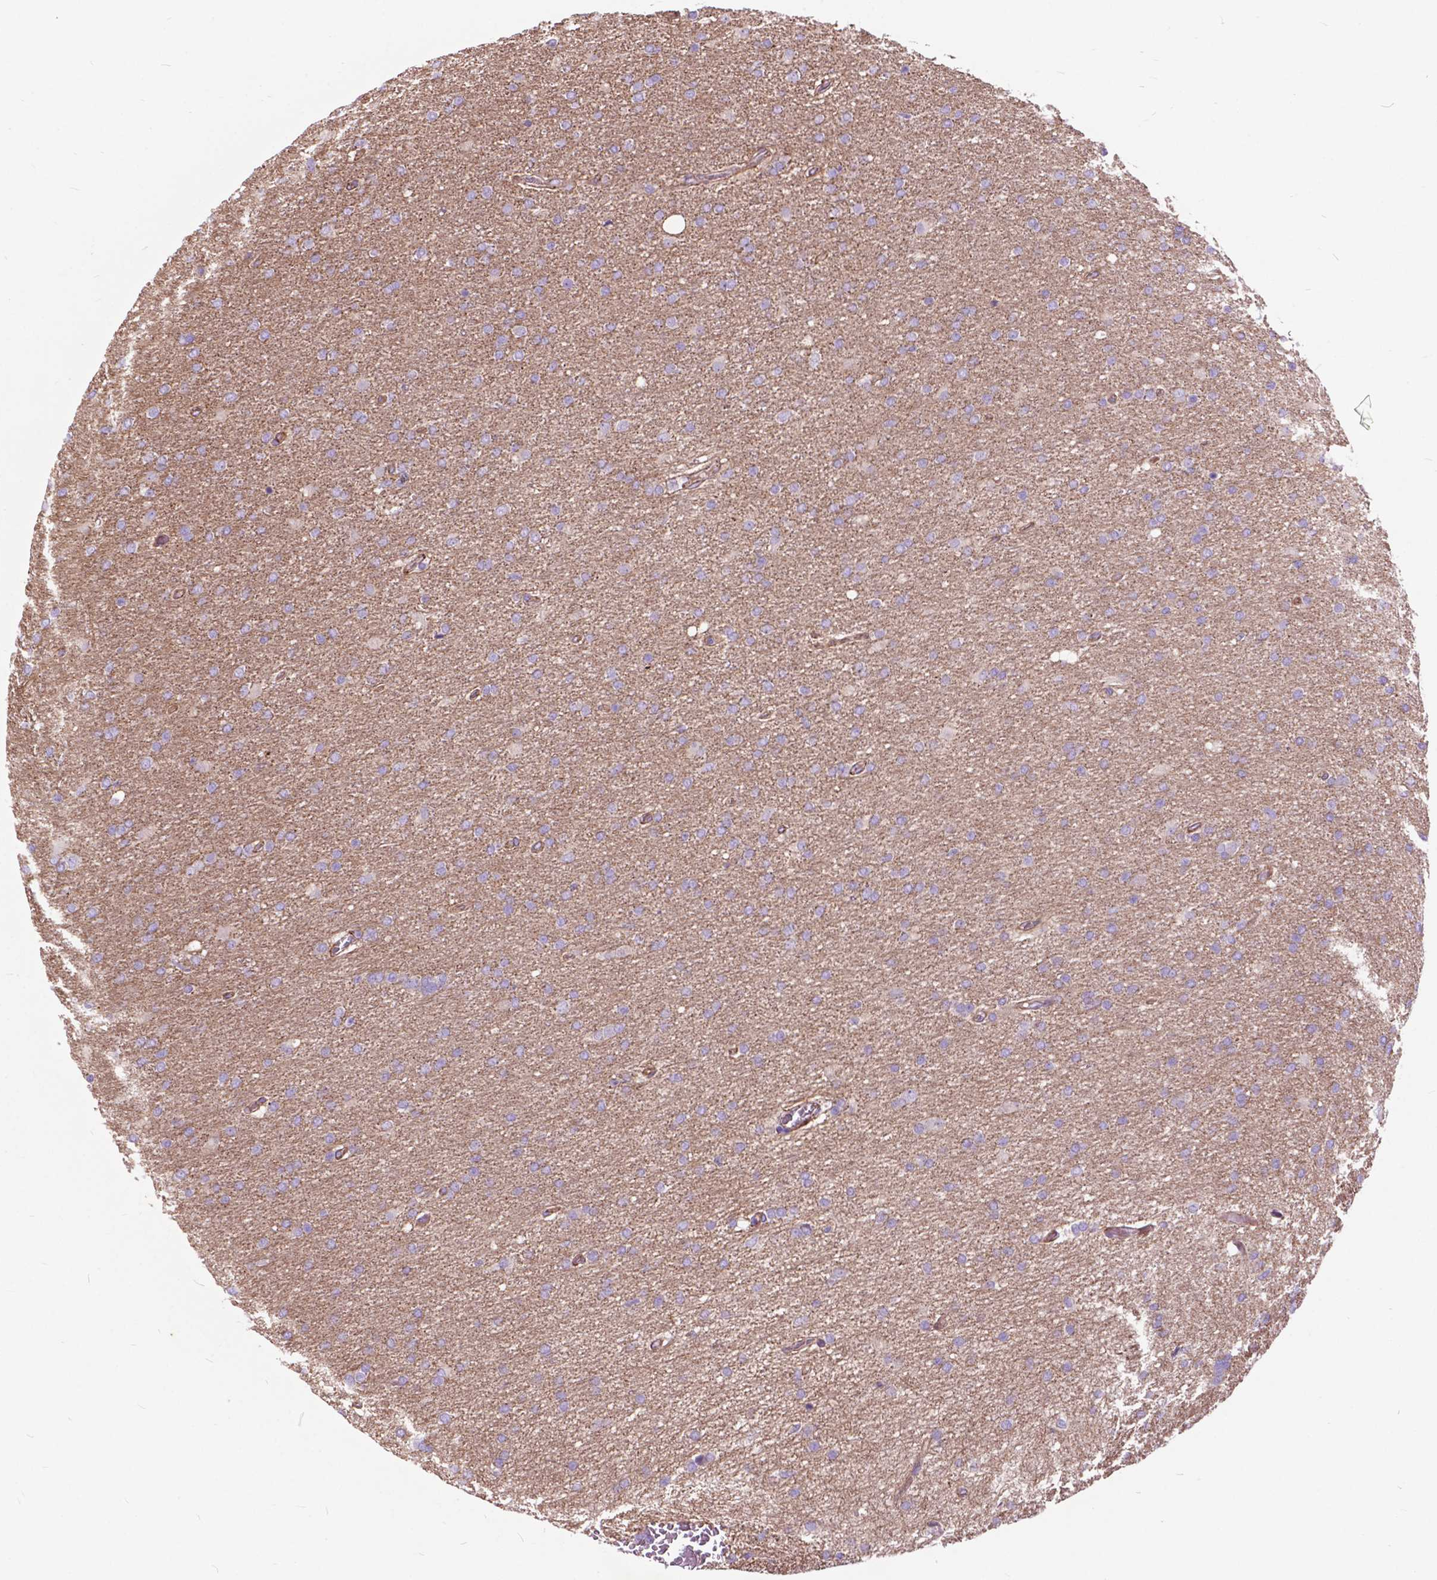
{"staining": {"intensity": "negative", "quantity": "none", "location": "none"}, "tissue": "glioma", "cell_type": "Tumor cells", "image_type": "cancer", "snomed": [{"axis": "morphology", "description": "Glioma, malignant, High grade"}, {"axis": "topography", "description": "Cerebral cortex"}], "caption": "Glioma stained for a protein using immunohistochemistry reveals no positivity tumor cells.", "gene": "FLT4", "patient": {"sex": "male", "age": 70}}